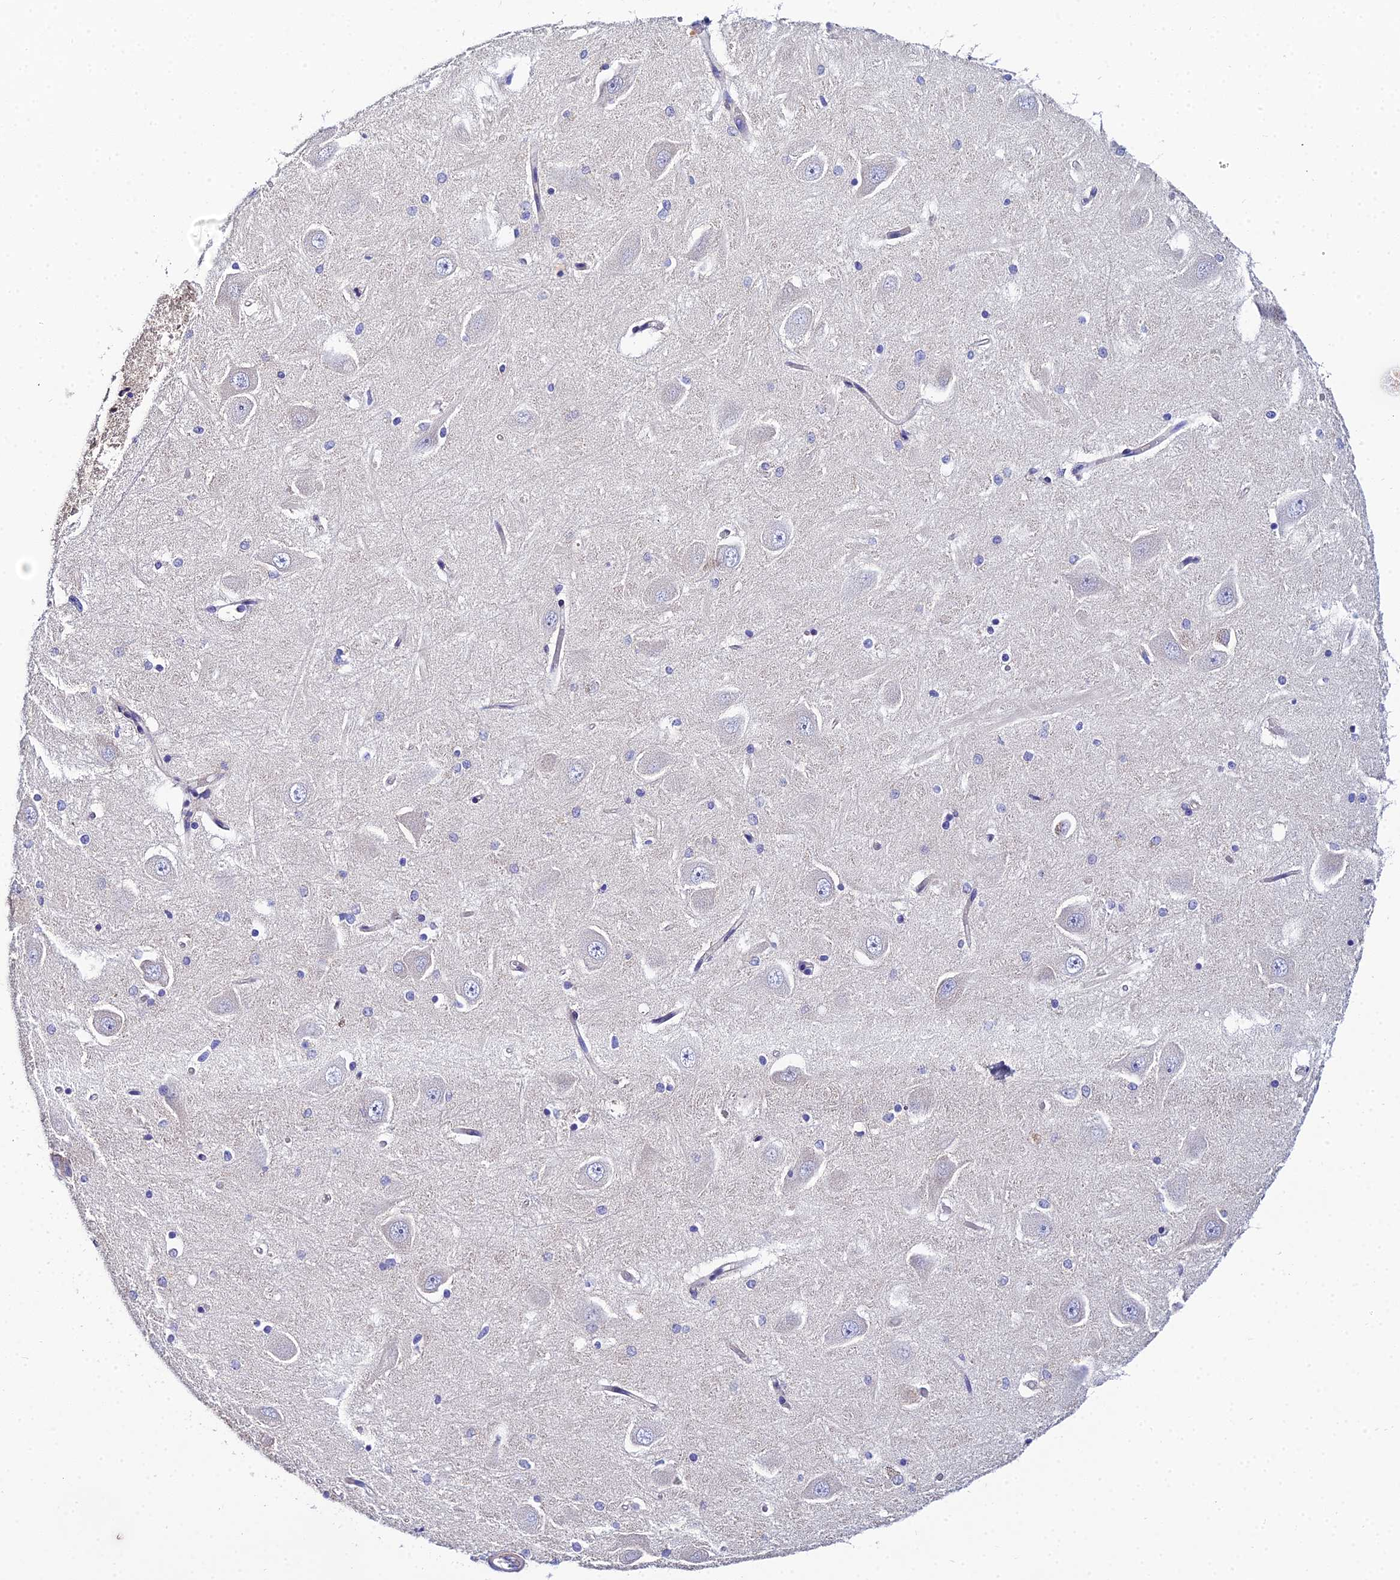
{"staining": {"intensity": "weak", "quantity": "25%-75%", "location": "cytoplasmic/membranous"}, "tissue": "hippocampus", "cell_type": "Glial cells", "image_type": "normal", "snomed": [{"axis": "morphology", "description": "Normal tissue, NOS"}, {"axis": "topography", "description": "Hippocampus"}], "caption": "An IHC photomicrograph of unremarkable tissue is shown. Protein staining in brown highlights weak cytoplasmic/membranous positivity in hippocampus within glial cells. Ihc stains the protein in brown and the nuclei are stained blue.", "gene": "ACOT1", "patient": {"sex": "male", "age": 45}}